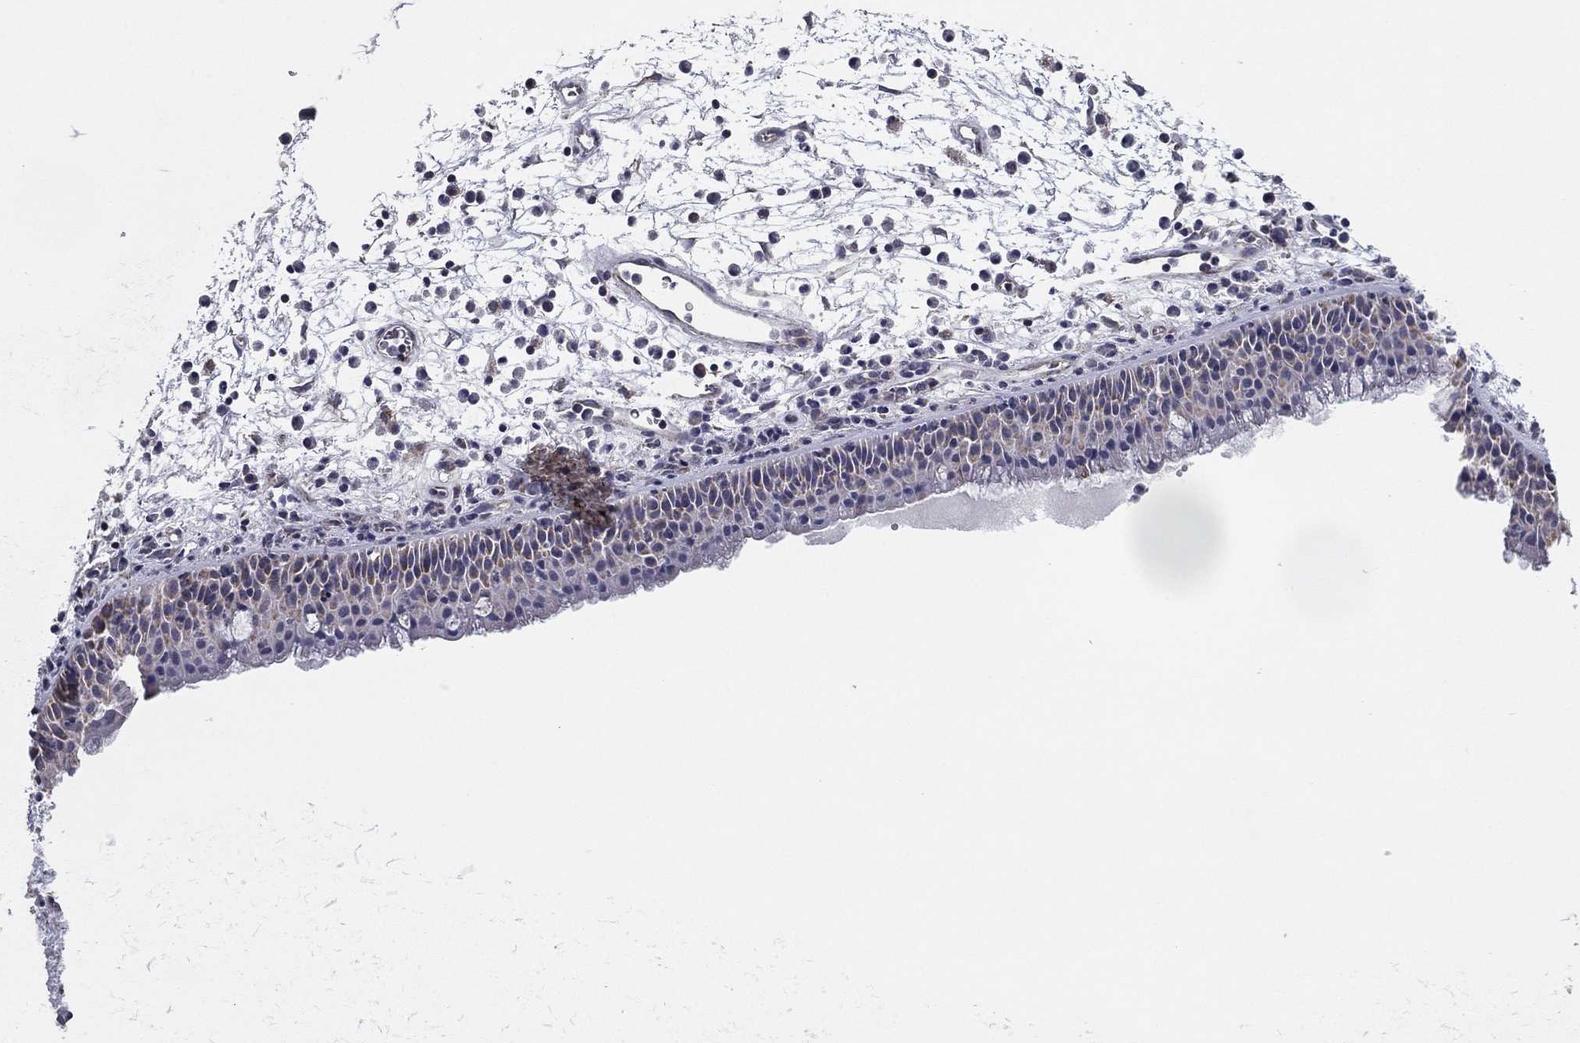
{"staining": {"intensity": "strong", "quantity": "<25%", "location": "cytoplasmic/membranous"}, "tissue": "nasopharynx", "cell_type": "Respiratory epithelial cells", "image_type": "normal", "snomed": [{"axis": "morphology", "description": "Normal tissue, NOS"}, {"axis": "topography", "description": "Nasopharynx"}], "caption": "A brown stain labels strong cytoplasmic/membranous staining of a protein in respiratory epithelial cells of benign nasopharynx.", "gene": "NDUFV1", "patient": {"sex": "female", "age": 73}}